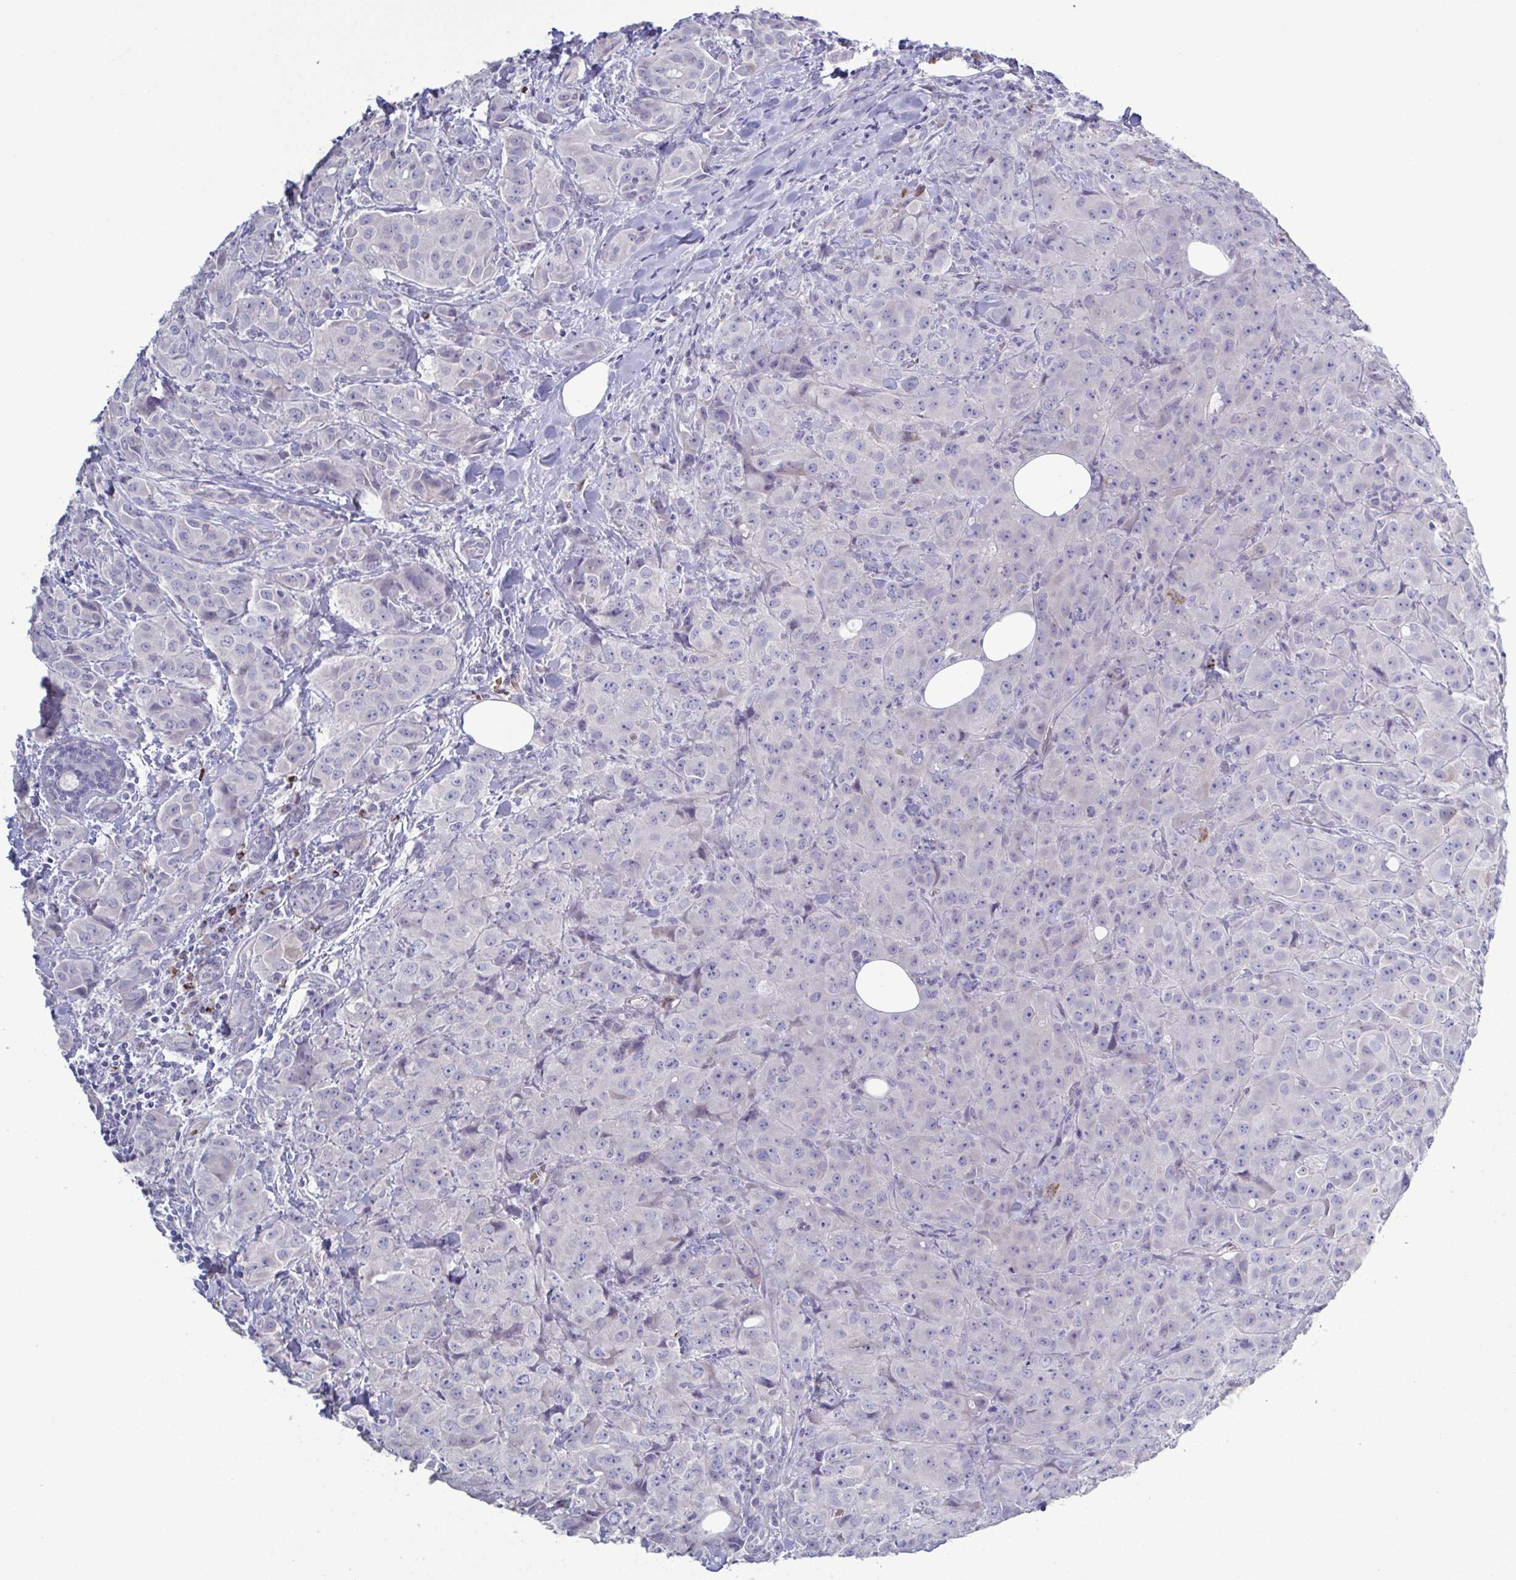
{"staining": {"intensity": "negative", "quantity": "none", "location": "none"}, "tissue": "breast cancer", "cell_type": "Tumor cells", "image_type": "cancer", "snomed": [{"axis": "morphology", "description": "Normal tissue, NOS"}, {"axis": "morphology", "description": "Duct carcinoma"}, {"axis": "topography", "description": "Breast"}], "caption": "Immunohistochemistry (IHC) histopathology image of infiltrating ductal carcinoma (breast) stained for a protein (brown), which reveals no staining in tumor cells. The staining is performed using DAB brown chromogen with nuclei counter-stained in using hematoxylin.", "gene": "GLDC", "patient": {"sex": "female", "age": 43}}